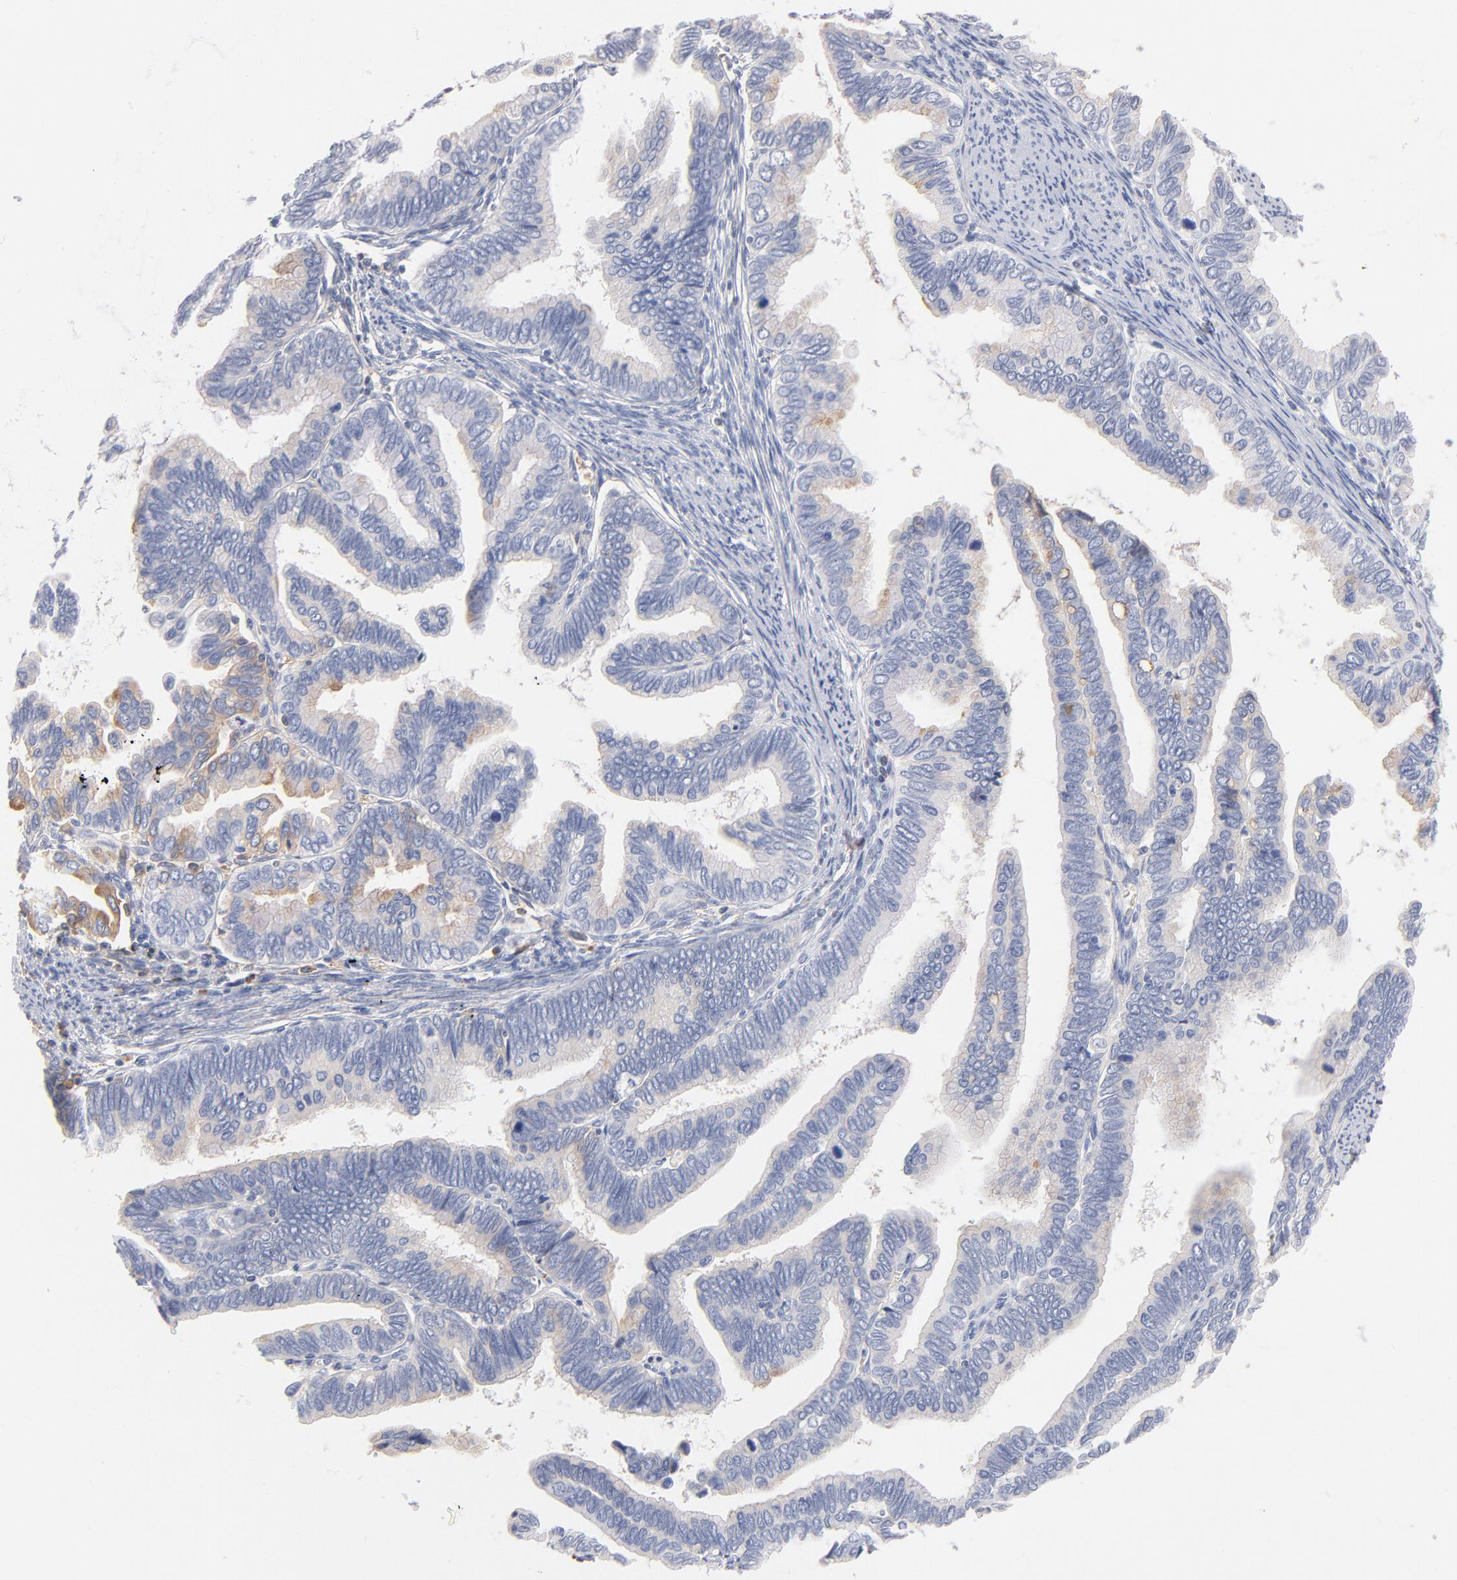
{"staining": {"intensity": "negative", "quantity": "none", "location": "none"}, "tissue": "cervical cancer", "cell_type": "Tumor cells", "image_type": "cancer", "snomed": [{"axis": "morphology", "description": "Adenocarcinoma, NOS"}, {"axis": "topography", "description": "Cervix"}], "caption": "Tumor cells are negative for brown protein staining in cervical cancer.", "gene": "C3", "patient": {"sex": "female", "age": 49}}